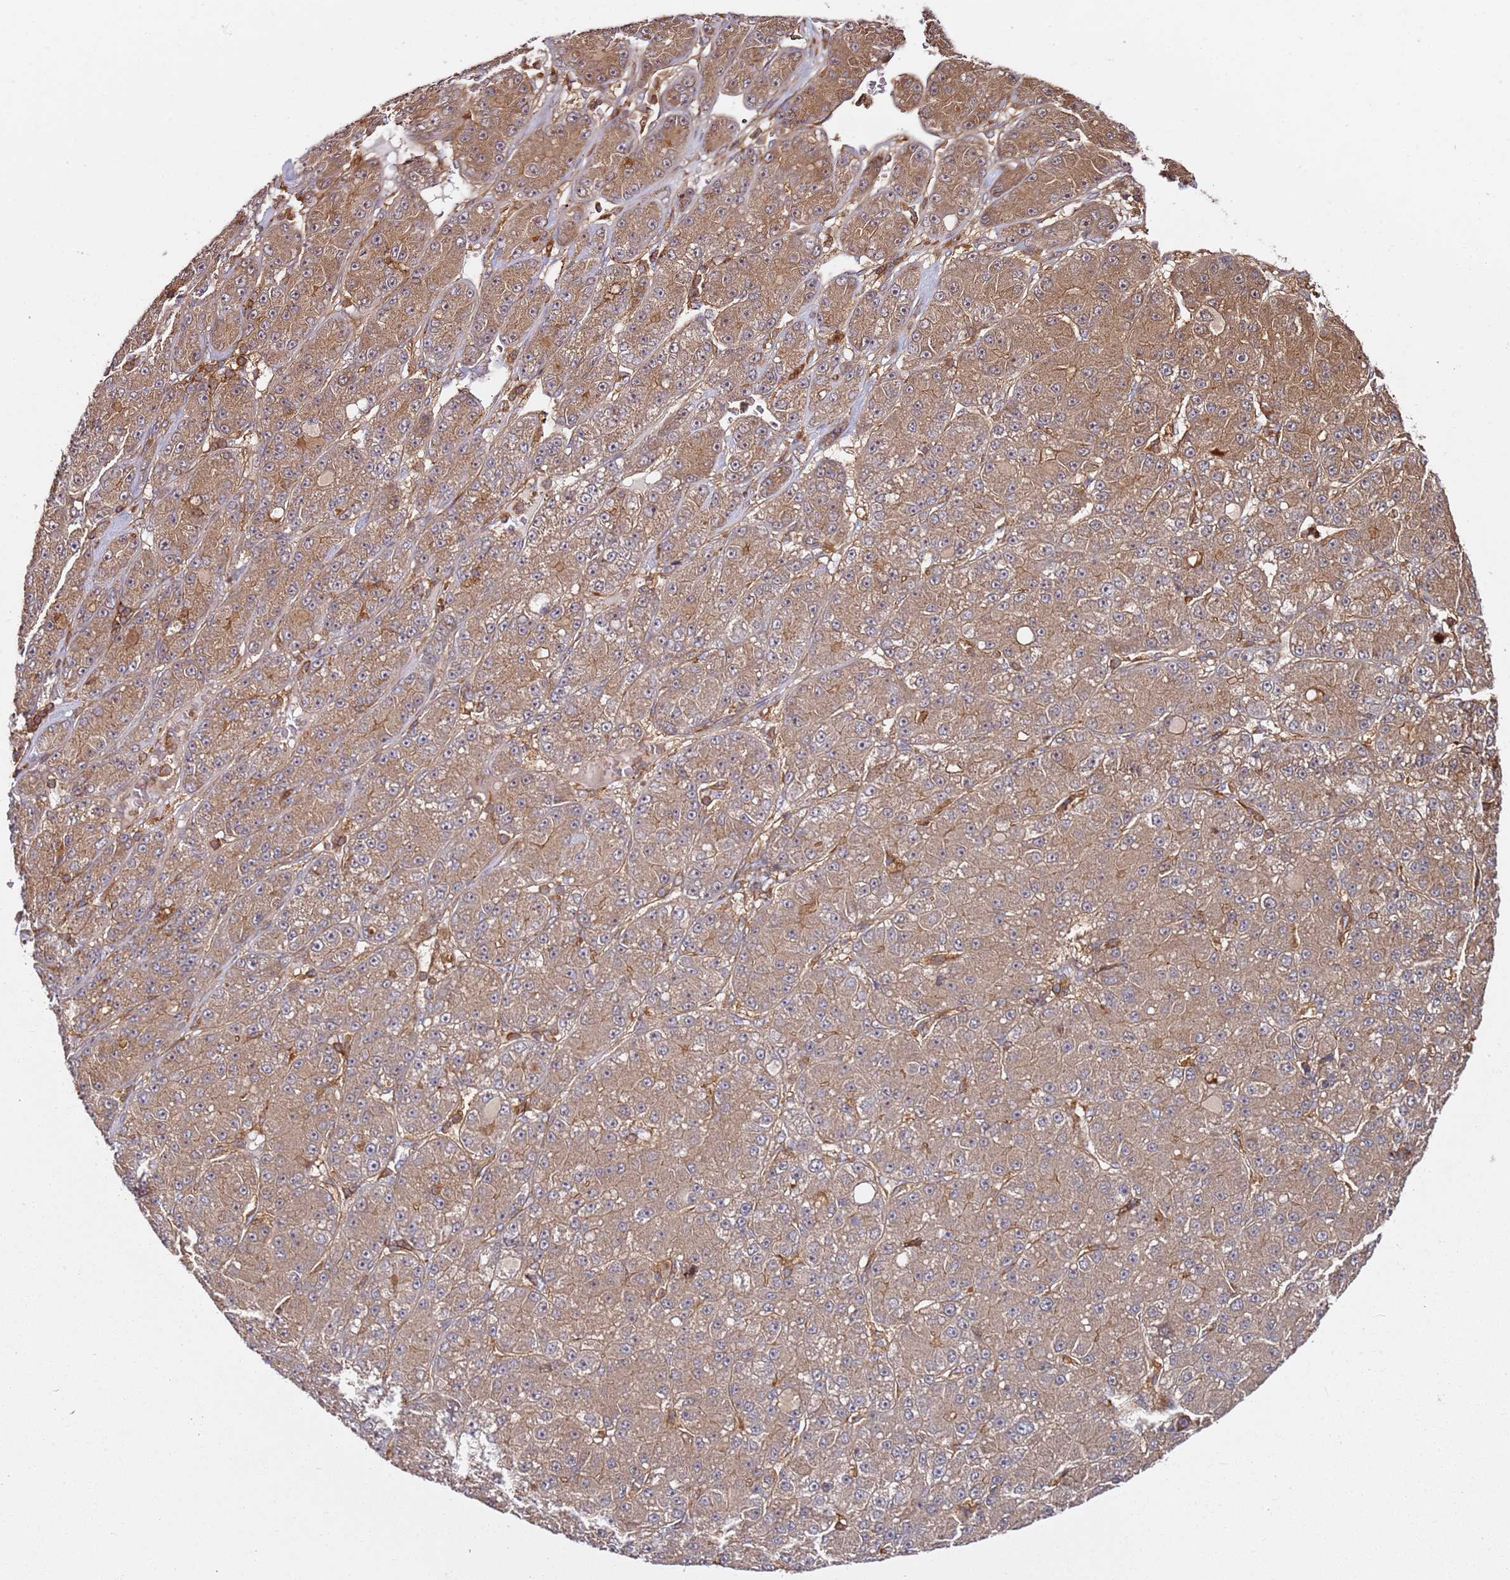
{"staining": {"intensity": "moderate", "quantity": ">75%", "location": "cytoplasmic/membranous"}, "tissue": "liver cancer", "cell_type": "Tumor cells", "image_type": "cancer", "snomed": [{"axis": "morphology", "description": "Carcinoma, Hepatocellular, NOS"}, {"axis": "topography", "description": "Liver"}], "caption": "Immunohistochemistry (DAB (3,3'-diaminobenzidine)) staining of human liver hepatocellular carcinoma exhibits moderate cytoplasmic/membranous protein staining in about >75% of tumor cells.", "gene": "PRMT7", "patient": {"sex": "male", "age": 67}}